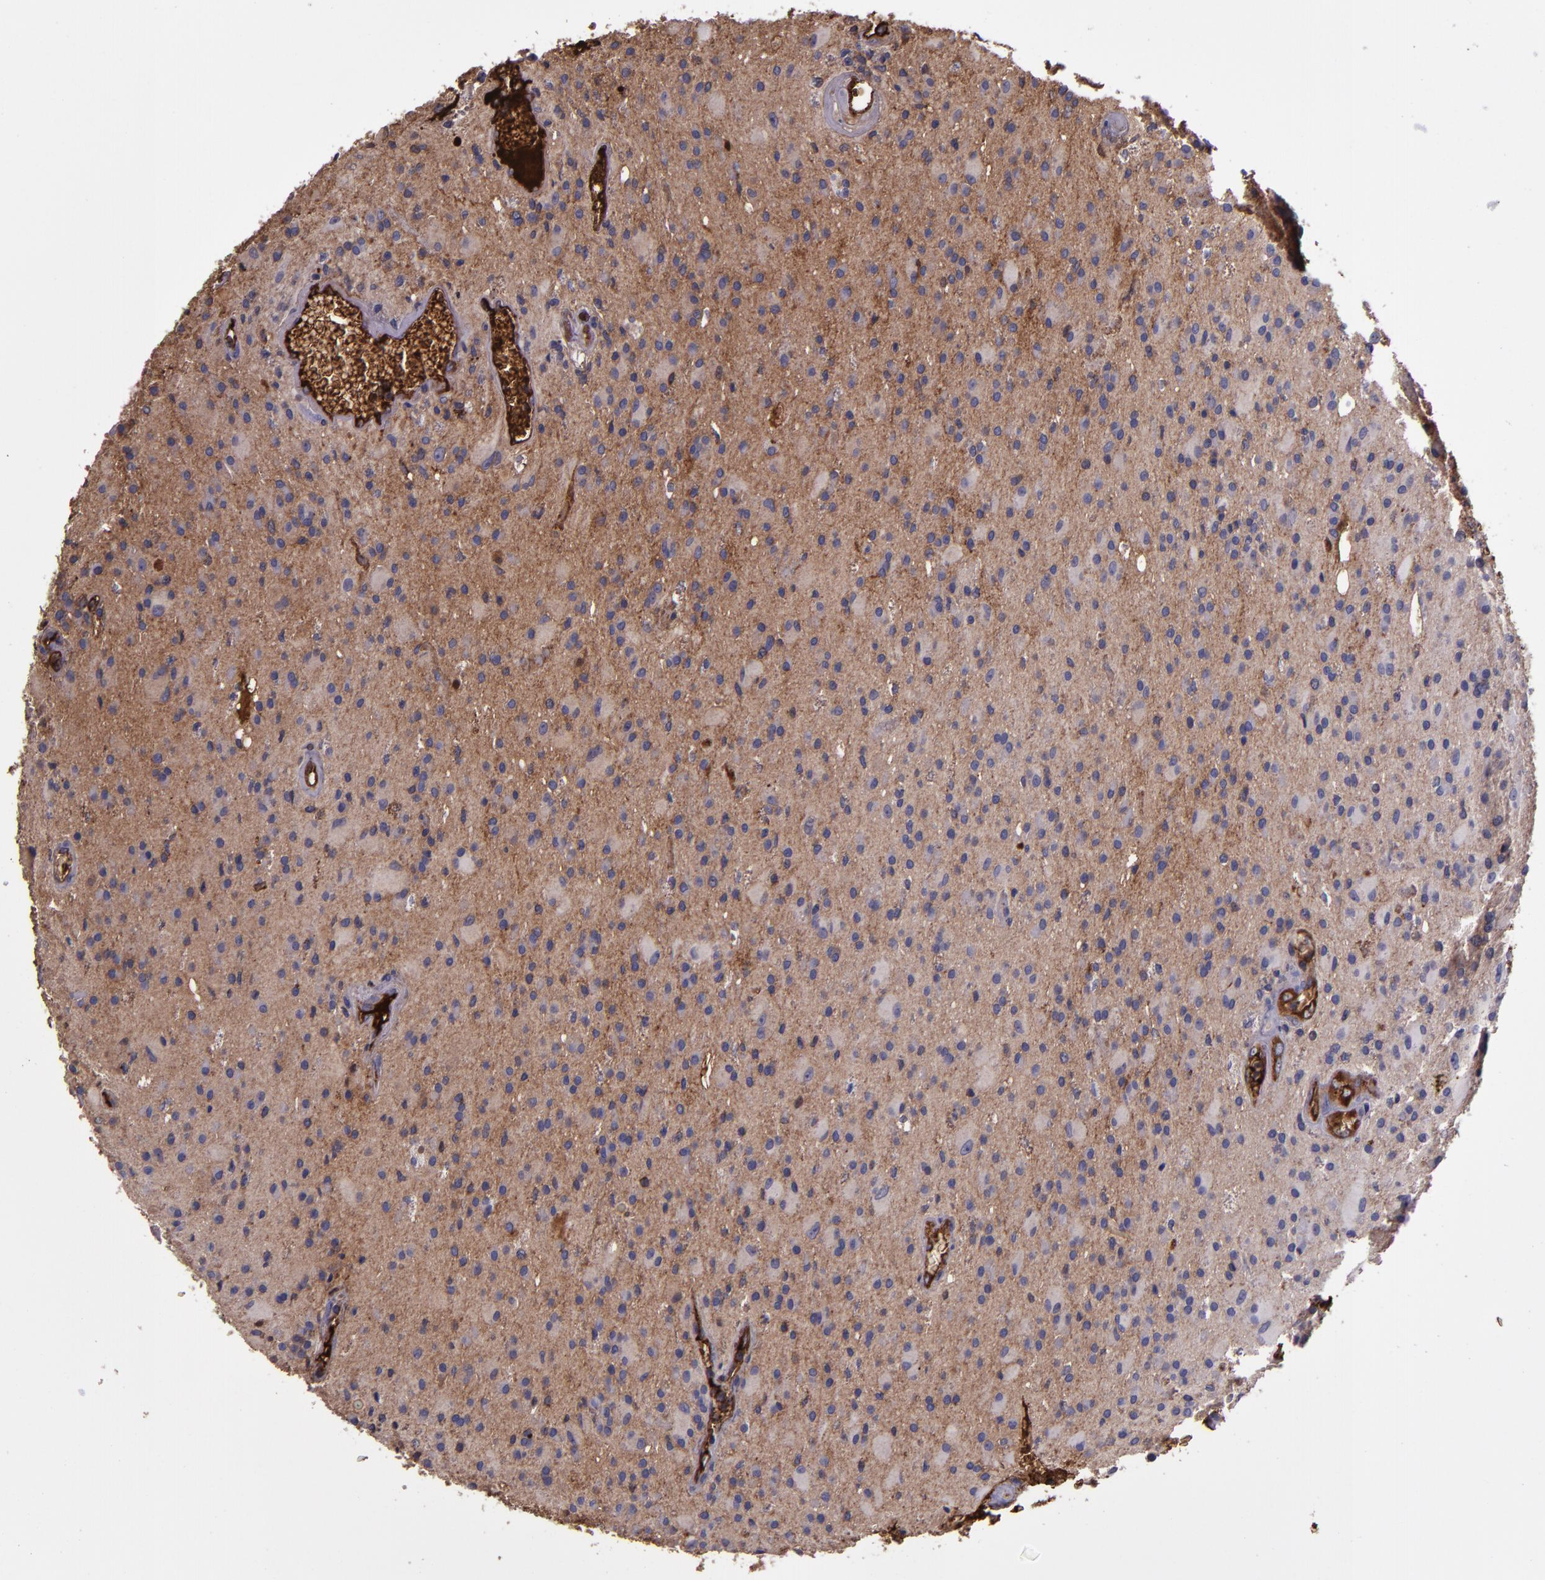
{"staining": {"intensity": "negative", "quantity": "none", "location": "none"}, "tissue": "glioma", "cell_type": "Tumor cells", "image_type": "cancer", "snomed": [{"axis": "morphology", "description": "Glioma, malignant, Low grade"}, {"axis": "topography", "description": "Brain"}], "caption": "A high-resolution micrograph shows immunohistochemistry (IHC) staining of malignant low-grade glioma, which demonstrates no significant staining in tumor cells. The staining was performed using DAB (3,3'-diaminobenzidine) to visualize the protein expression in brown, while the nuclei were stained in blue with hematoxylin (Magnification: 20x).", "gene": "A2M", "patient": {"sex": "male", "age": 58}}